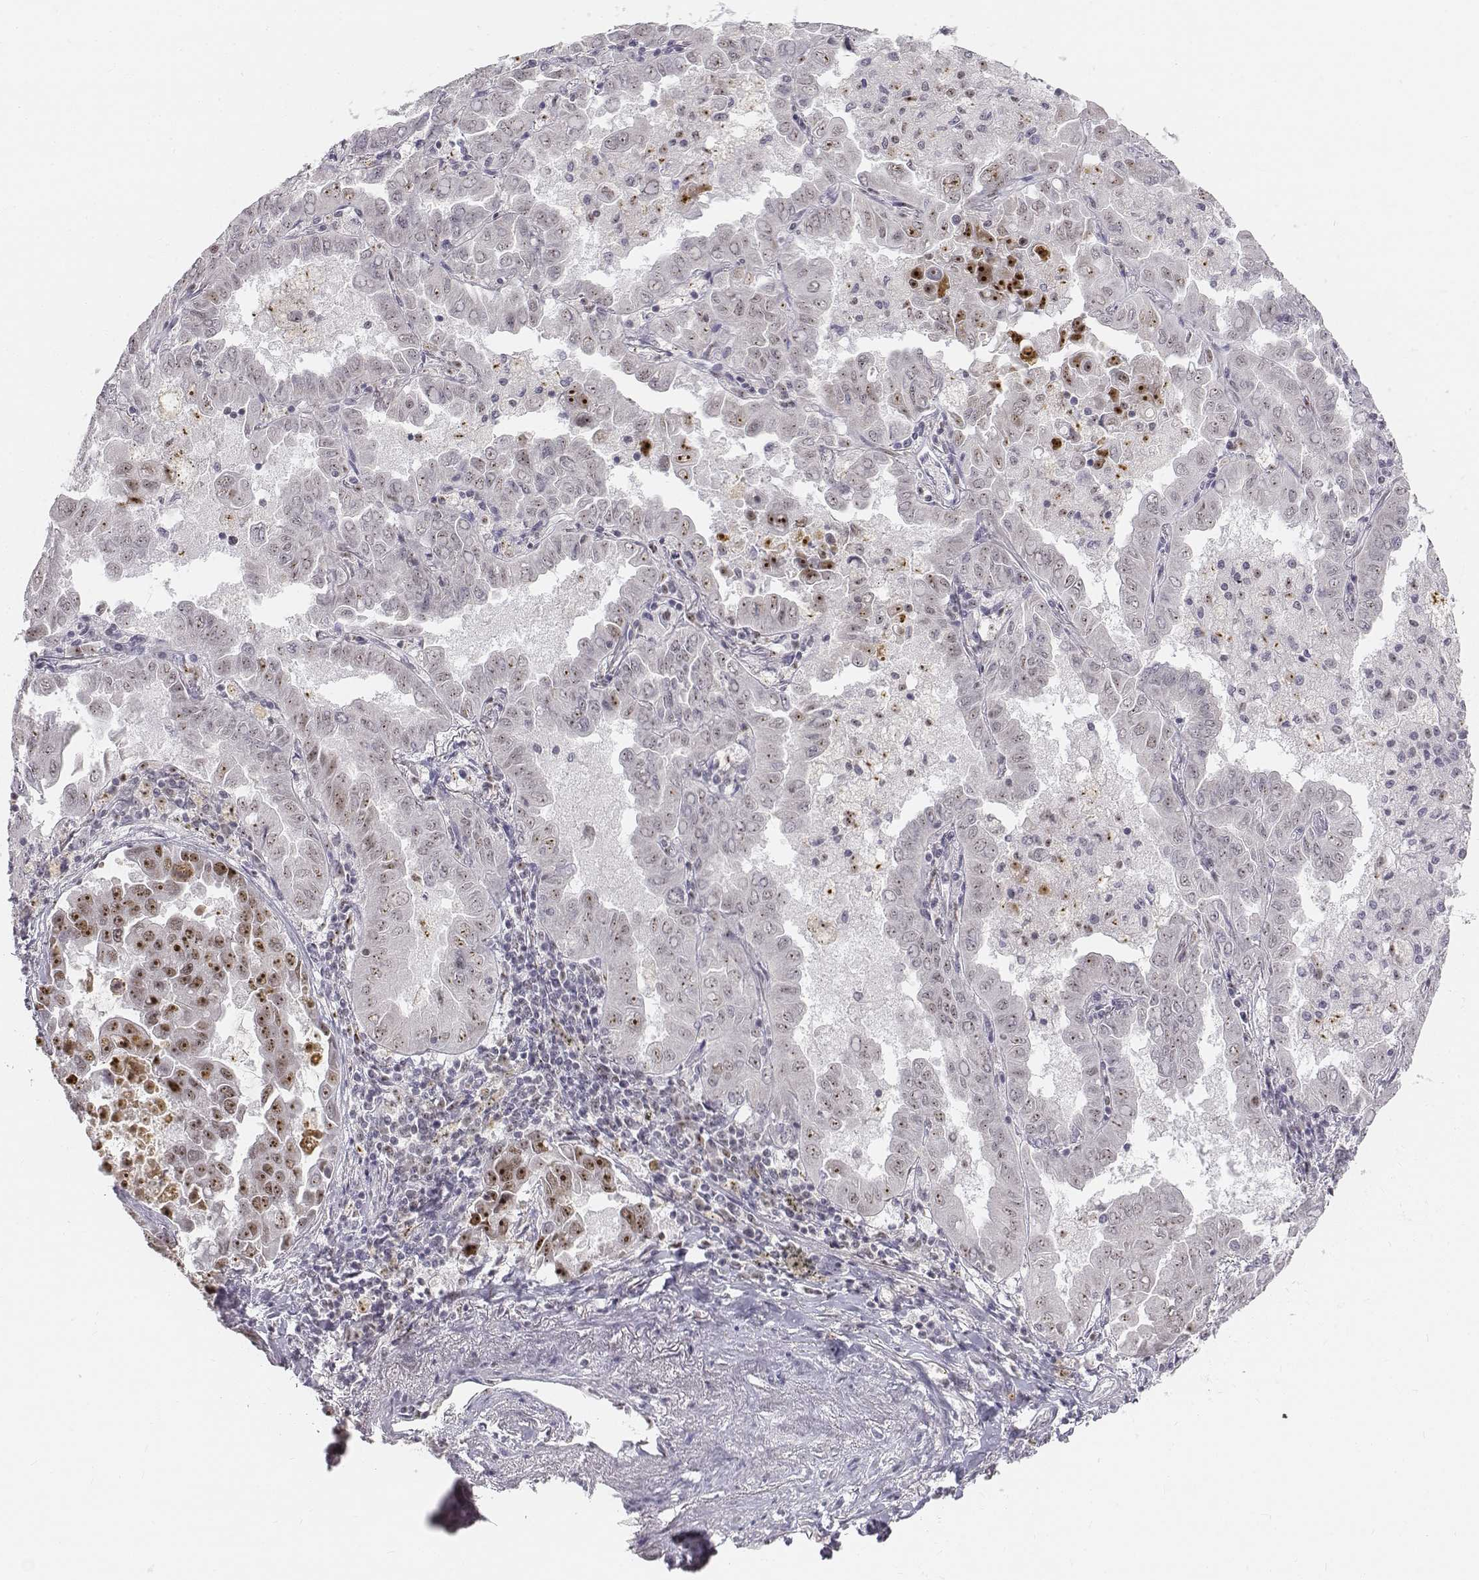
{"staining": {"intensity": "moderate", "quantity": "<25%", "location": "nuclear"}, "tissue": "lung cancer", "cell_type": "Tumor cells", "image_type": "cancer", "snomed": [{"axis": "morphology", "description": "Adenocarcinoma, NOS"}, {"axis": "topography", "description": "Lung"}], "caption": "This is an image of immunohistochemistry (IHC) staining of lung cancer, which shows moderate staining in the nuclear of tumor cells.", "gene": "PHF6", "patient": {"sex": "male", "age": 64}}